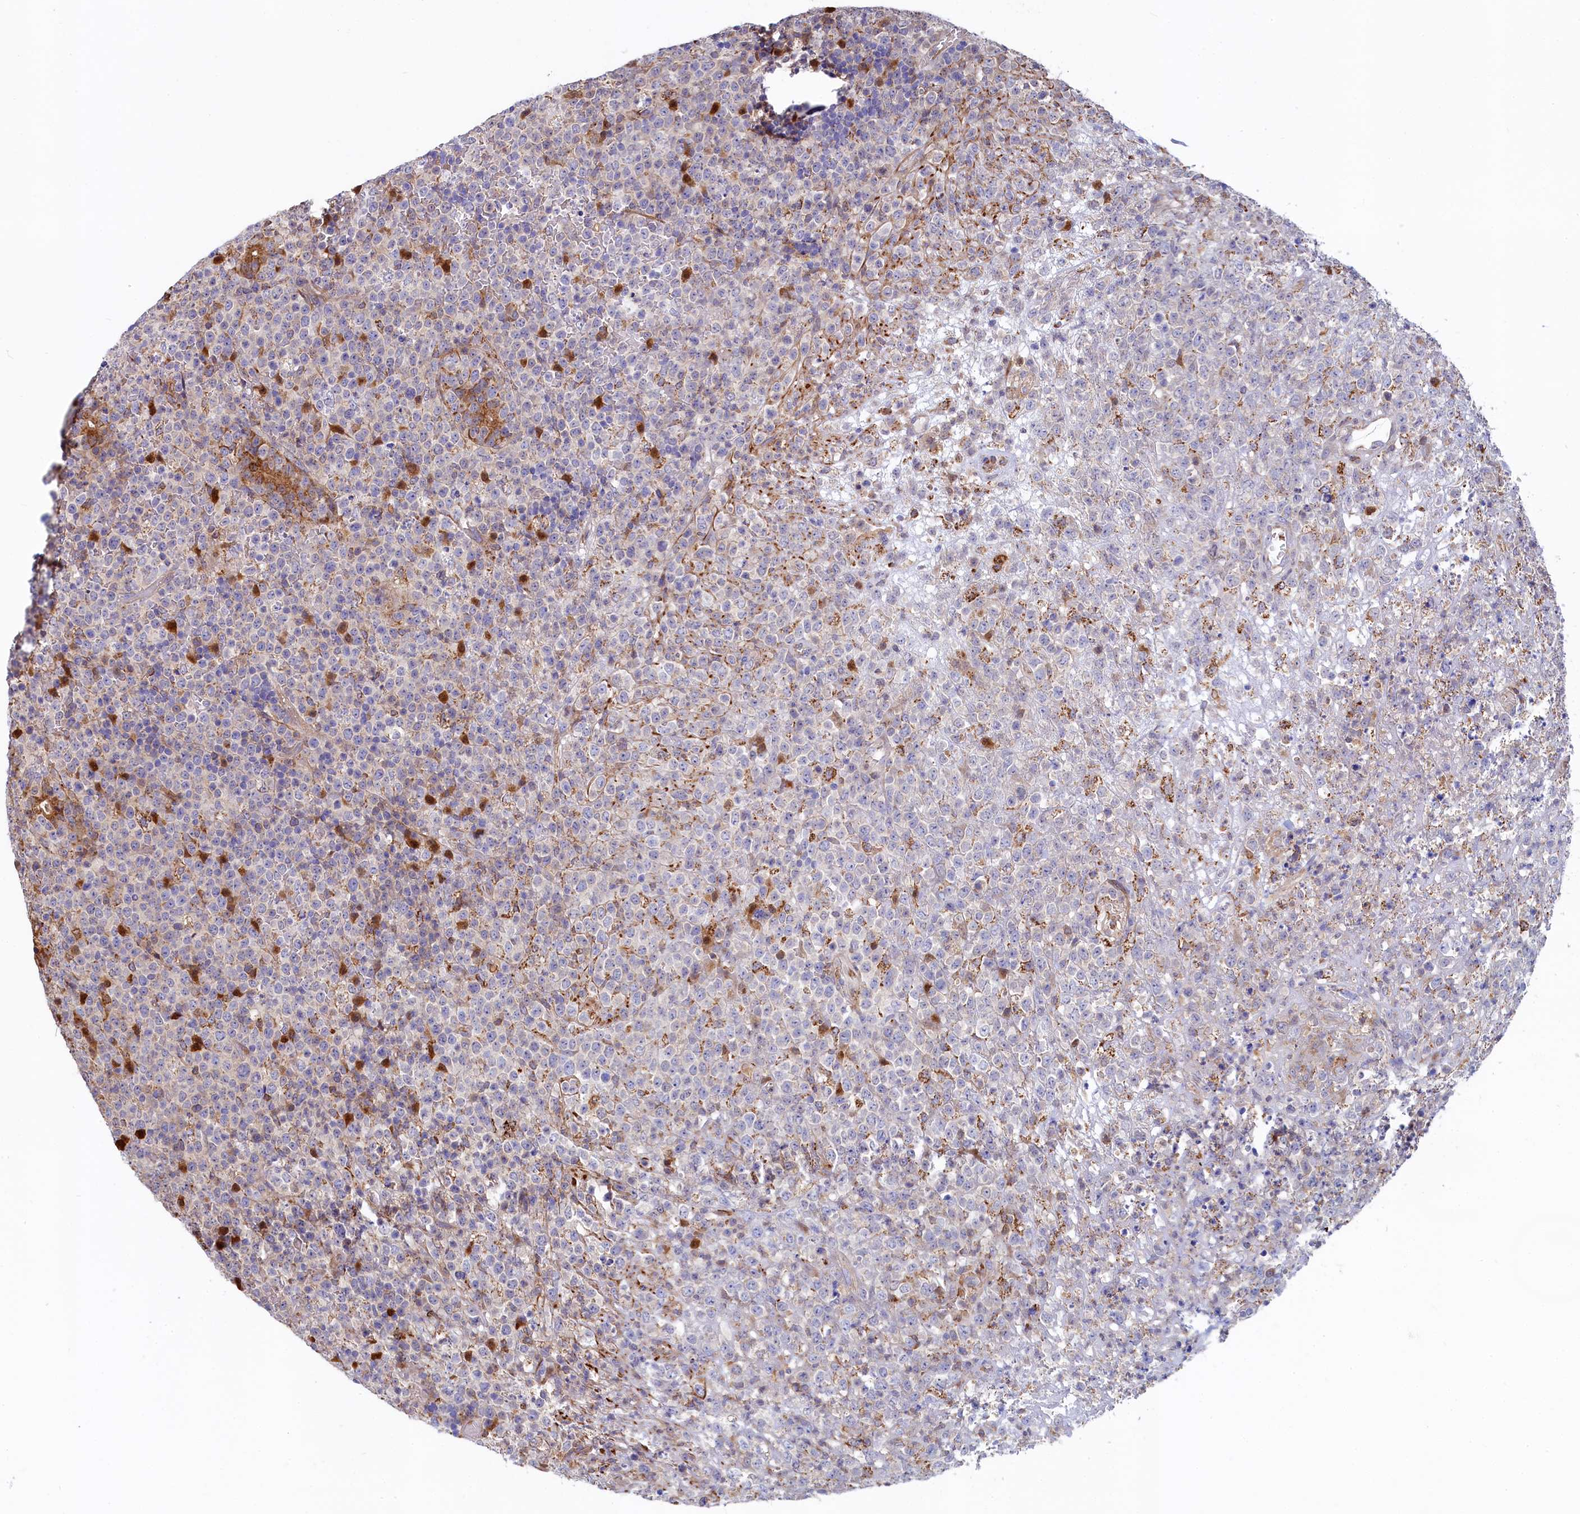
{"staining": {"intensity": "negative", "quantity": "none", "location": "none"}, "tissue": "lymphoma", "cell_type": "Tumor cells", "image_type": "cancer", "snomed": [{"axis": "morphology", "description": "Malignant lymphoma, non-Hodgkin's type, High grade"}, {"axis": "topography", "description": "Colon"}], "caption": "Immunohistochemical staining of malignant lymphoma, non-Hodgkin's type (high-grade) reveals no significant expression in tumor cells.", "gene": "ASTE1", "patient": {"sex": "female", "age": 53}}